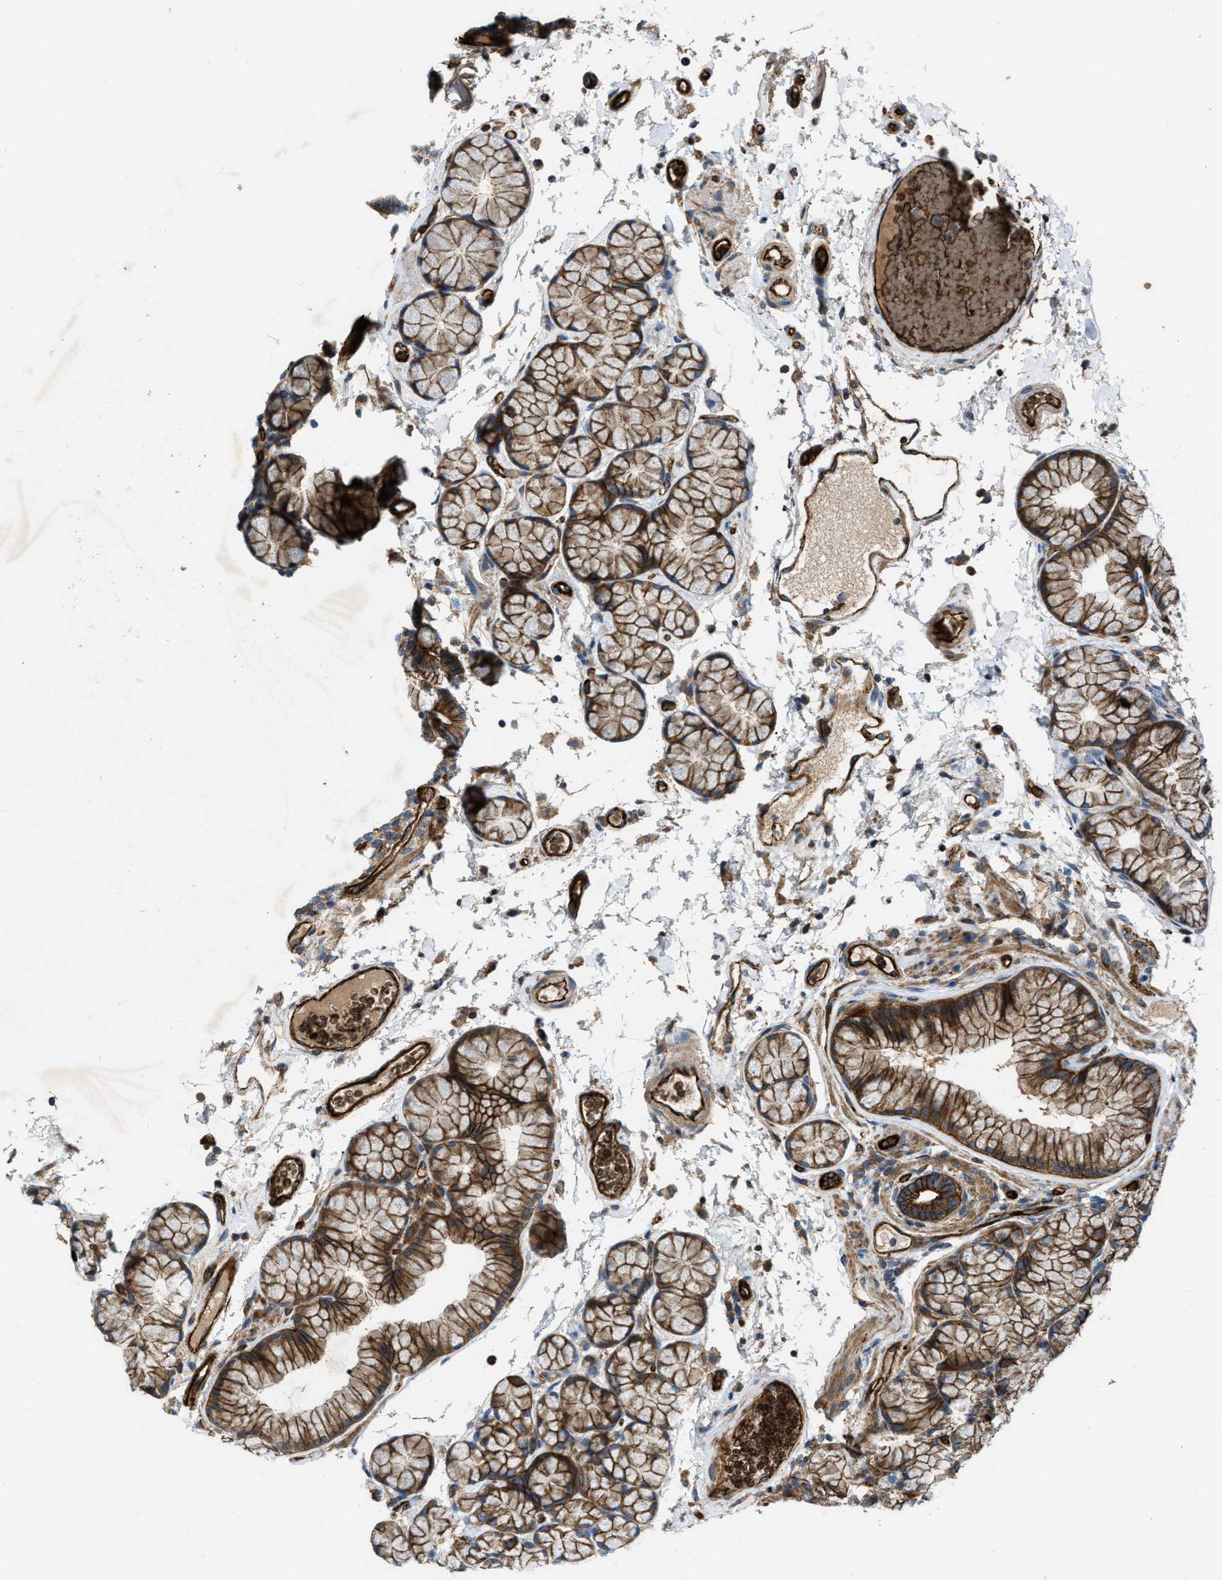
{"staining": {"intensity": "moderate", "quantity": ">75%", "location": "cytoplasmic/membranous"}, "tissue": "duodenum", "cell_type": "Glandular cells", "image_type": "normal", "snomed": [{"axis": "morphology", "description": "Normal tissue, NOS"}, {"axis": "topography", "description": "Small intestine, NOS"}], "caption": "Immunohistochemistry (DAB (3,3'-diaminobenzidine)) staining of normal human duodenum exhibits moderate cytoplasmic/membranous protein positivity in approximately >75% of glandular cells.", "gene": "ERC1", "patient": {"sex": "female", "age": 71}}